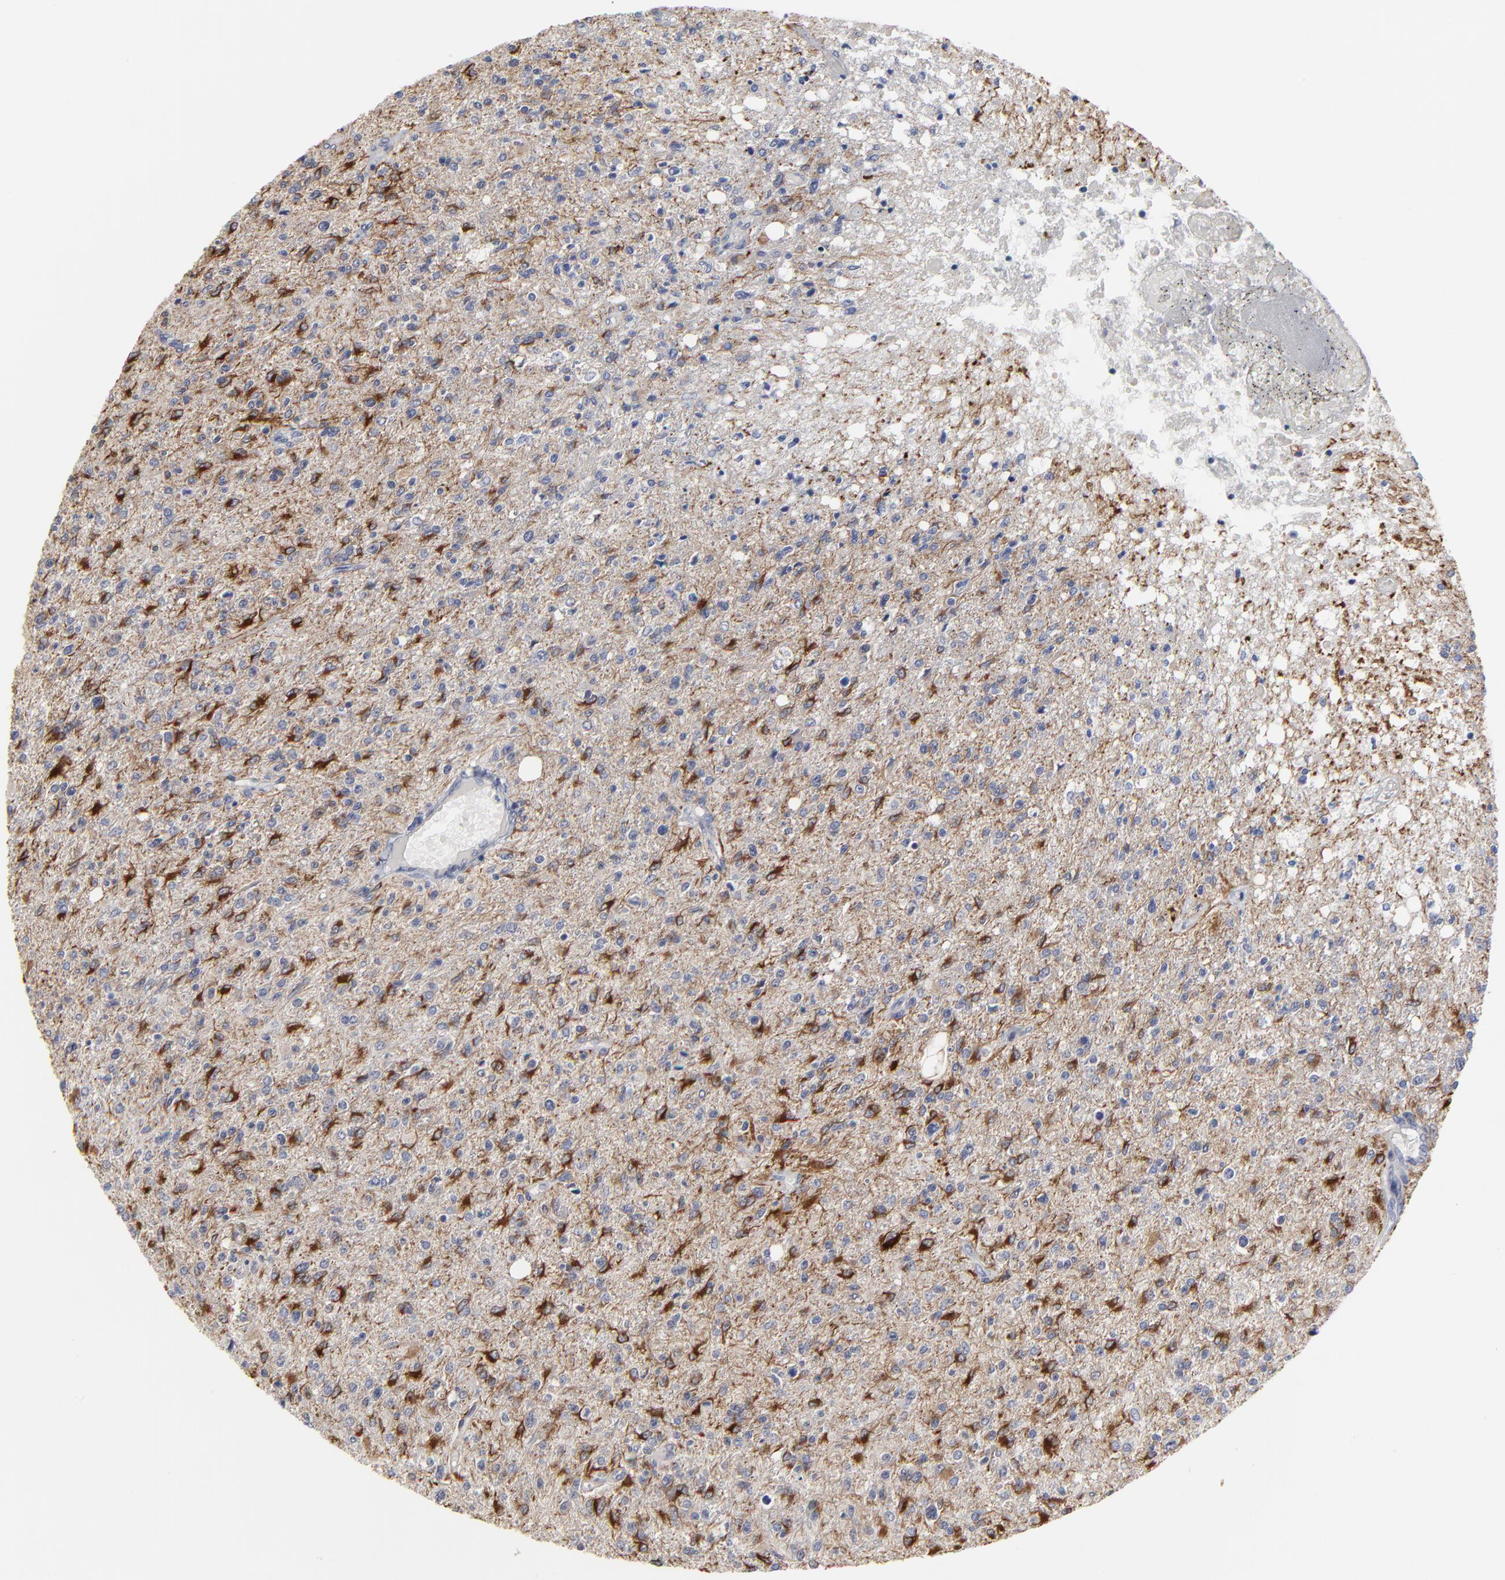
{"staining": {"intensity": "strong", "quantity": "25%-75%", "location": "cytoplasmic/membranous"}, "tissue": "glioma", "cell_type": "Tumor cells", "image_type": "cancer", "snomed": [{"axis": "morphology", "description": "Glioma, malignant, High grade"}, {"axis": "topography", "description": "Cerebral cortex"}], "caption": "Glioma stained for a protein (brown) displays strong cytoplasmic/membranous positive staining in approximately 25%-75% of tumor cells.", "gene": "MAGEA10", "patient": {"sex": "male", "age": 76}}